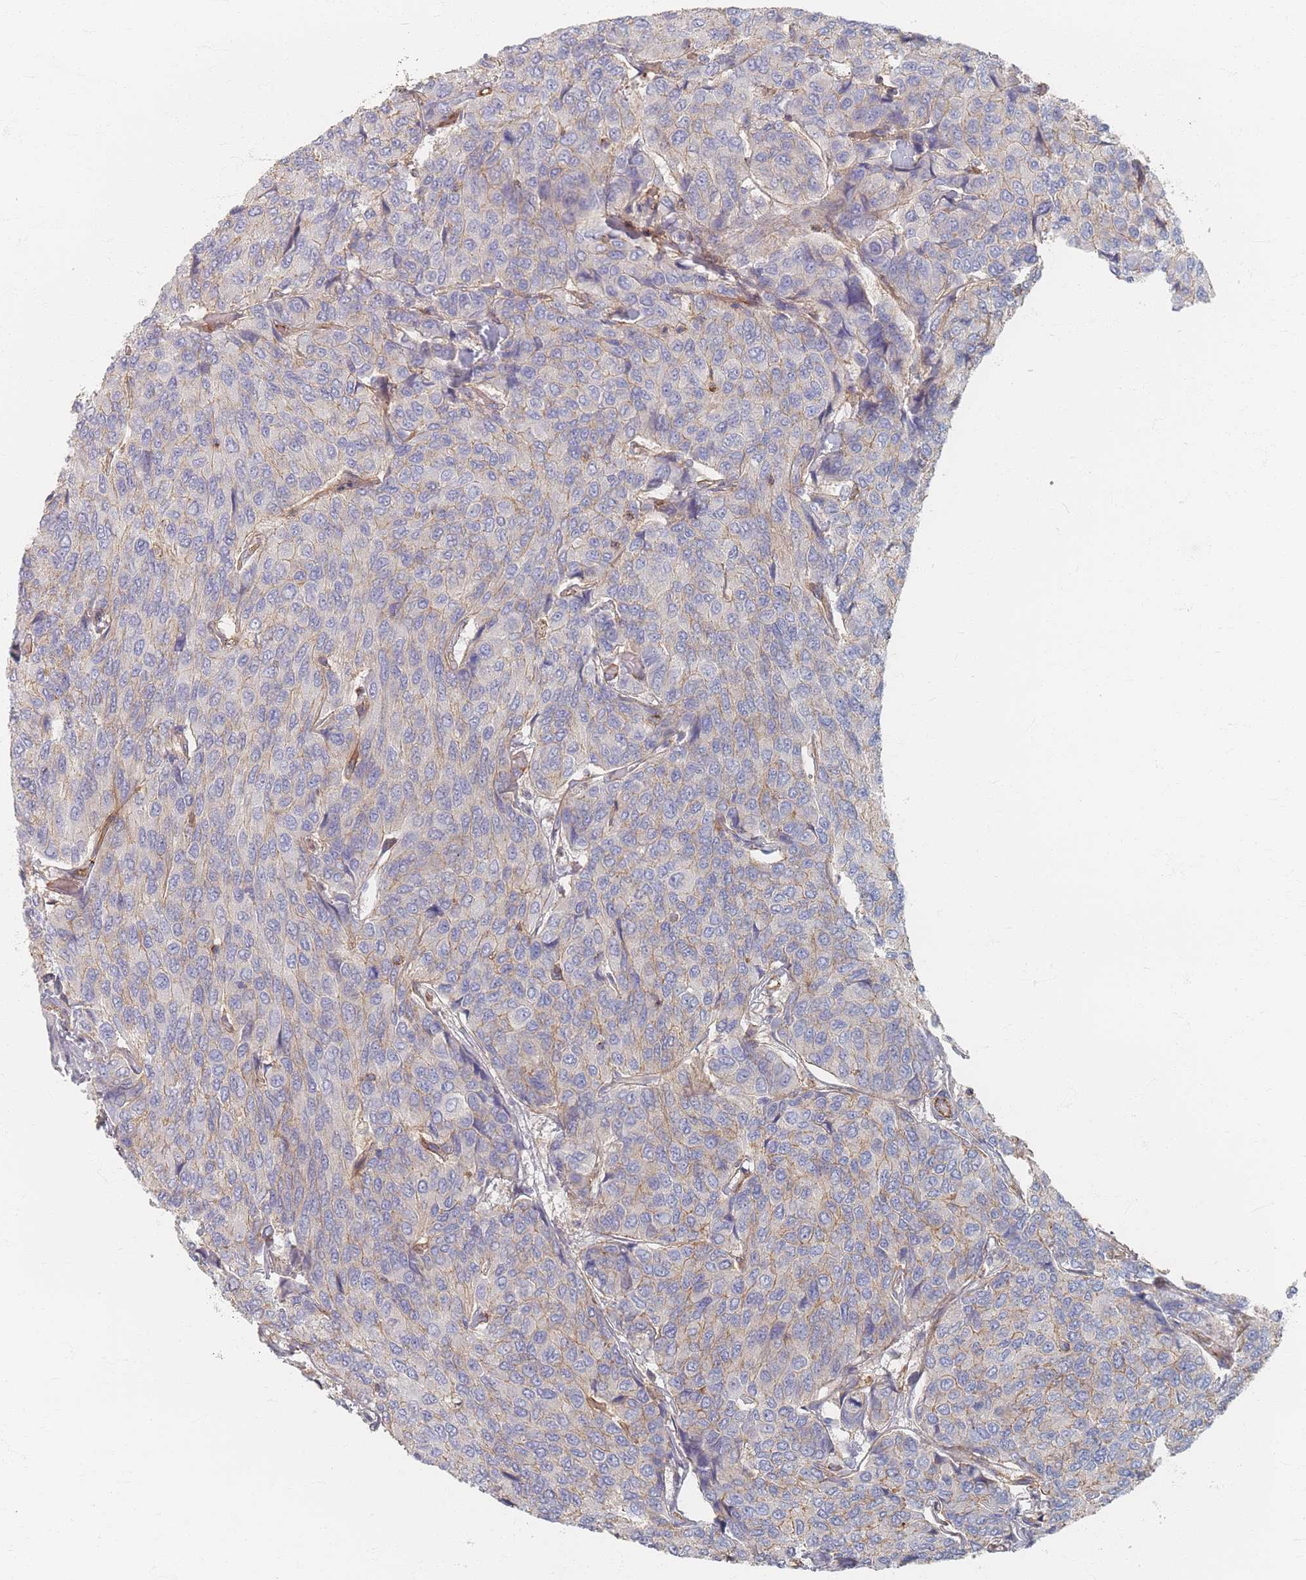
{"staining": {"intensity": "weak", "quantity": "<25%", "location": "cytoplasmic/membranous"}, "tissue": "breast cancer", "cell_type": "Tumor cells", "image_type": "cancer", "snomed": [{"axis": "morphology", "description": "Duct carcinoma"}, {"axis": "topography", "description": "Breast"}], "caption": "This is an immunohistochemistry (IHC) histopathology image of human breast cancer. There is no positivity in tumor cells.", "gene": "GNB1", "patient": {"sex": "female", "age": 55}}